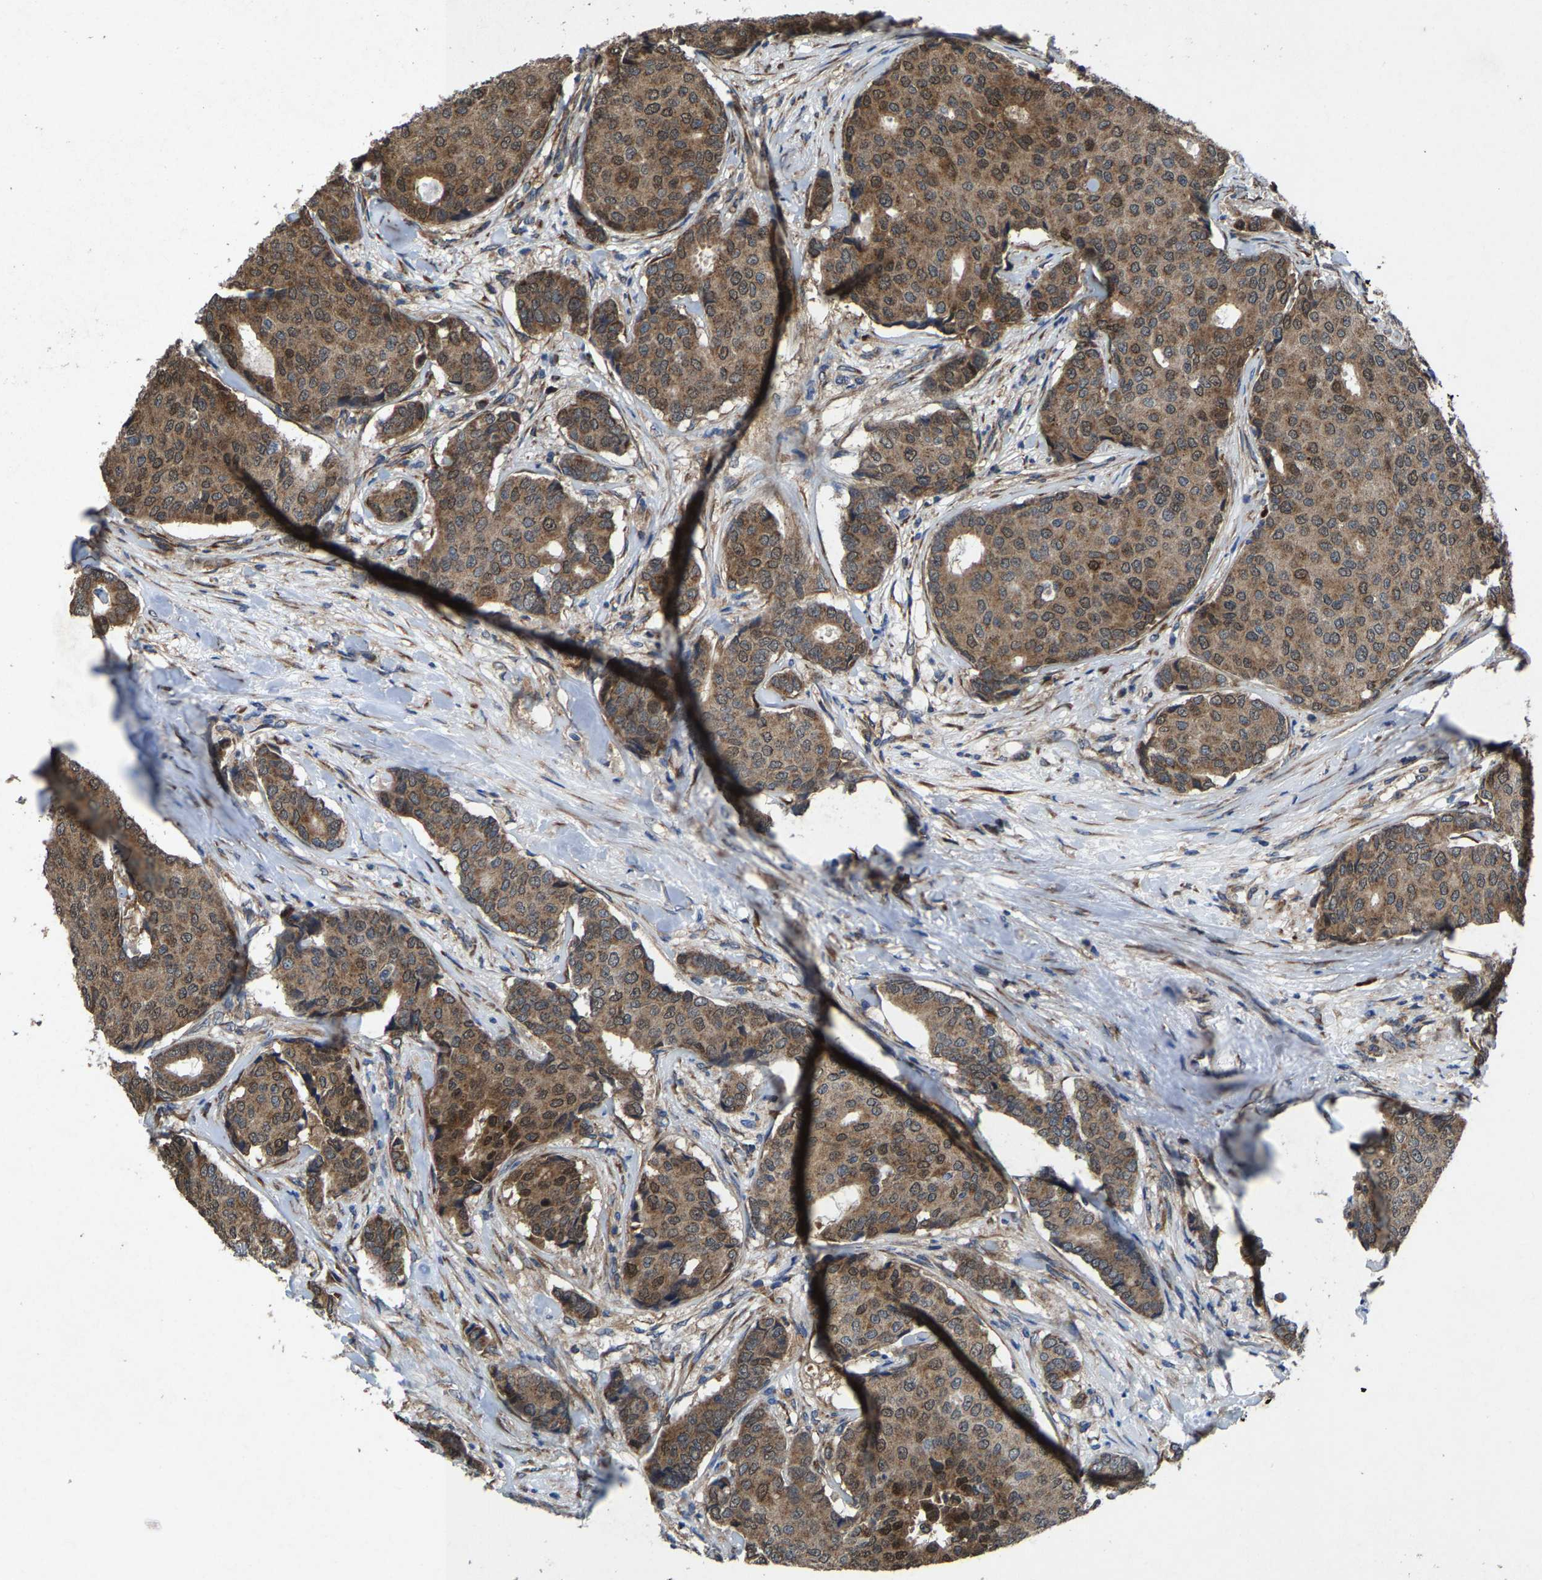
{"staining": {"intensity": "moderate", "quantity": ">75%", "location": "cytoplasmic/membranous"}, "tissue": "breast cancer", "cell_type": "Tumor cells", "image_type": "cancer", "snomed": [{"axis": "morphology", "description": "Duct carcinoma"}, {"axis": "topography", "description": "Breast"}], "caption": "A micrograph showing moderate cytoplasmic/membranous positivity in about >75% of tumor cells in breast intraductal carcinoma, as visualized by brown immunohistochemical staining.", "gene": "PDP1", "patient": {"sex": "female", "age": 75}}